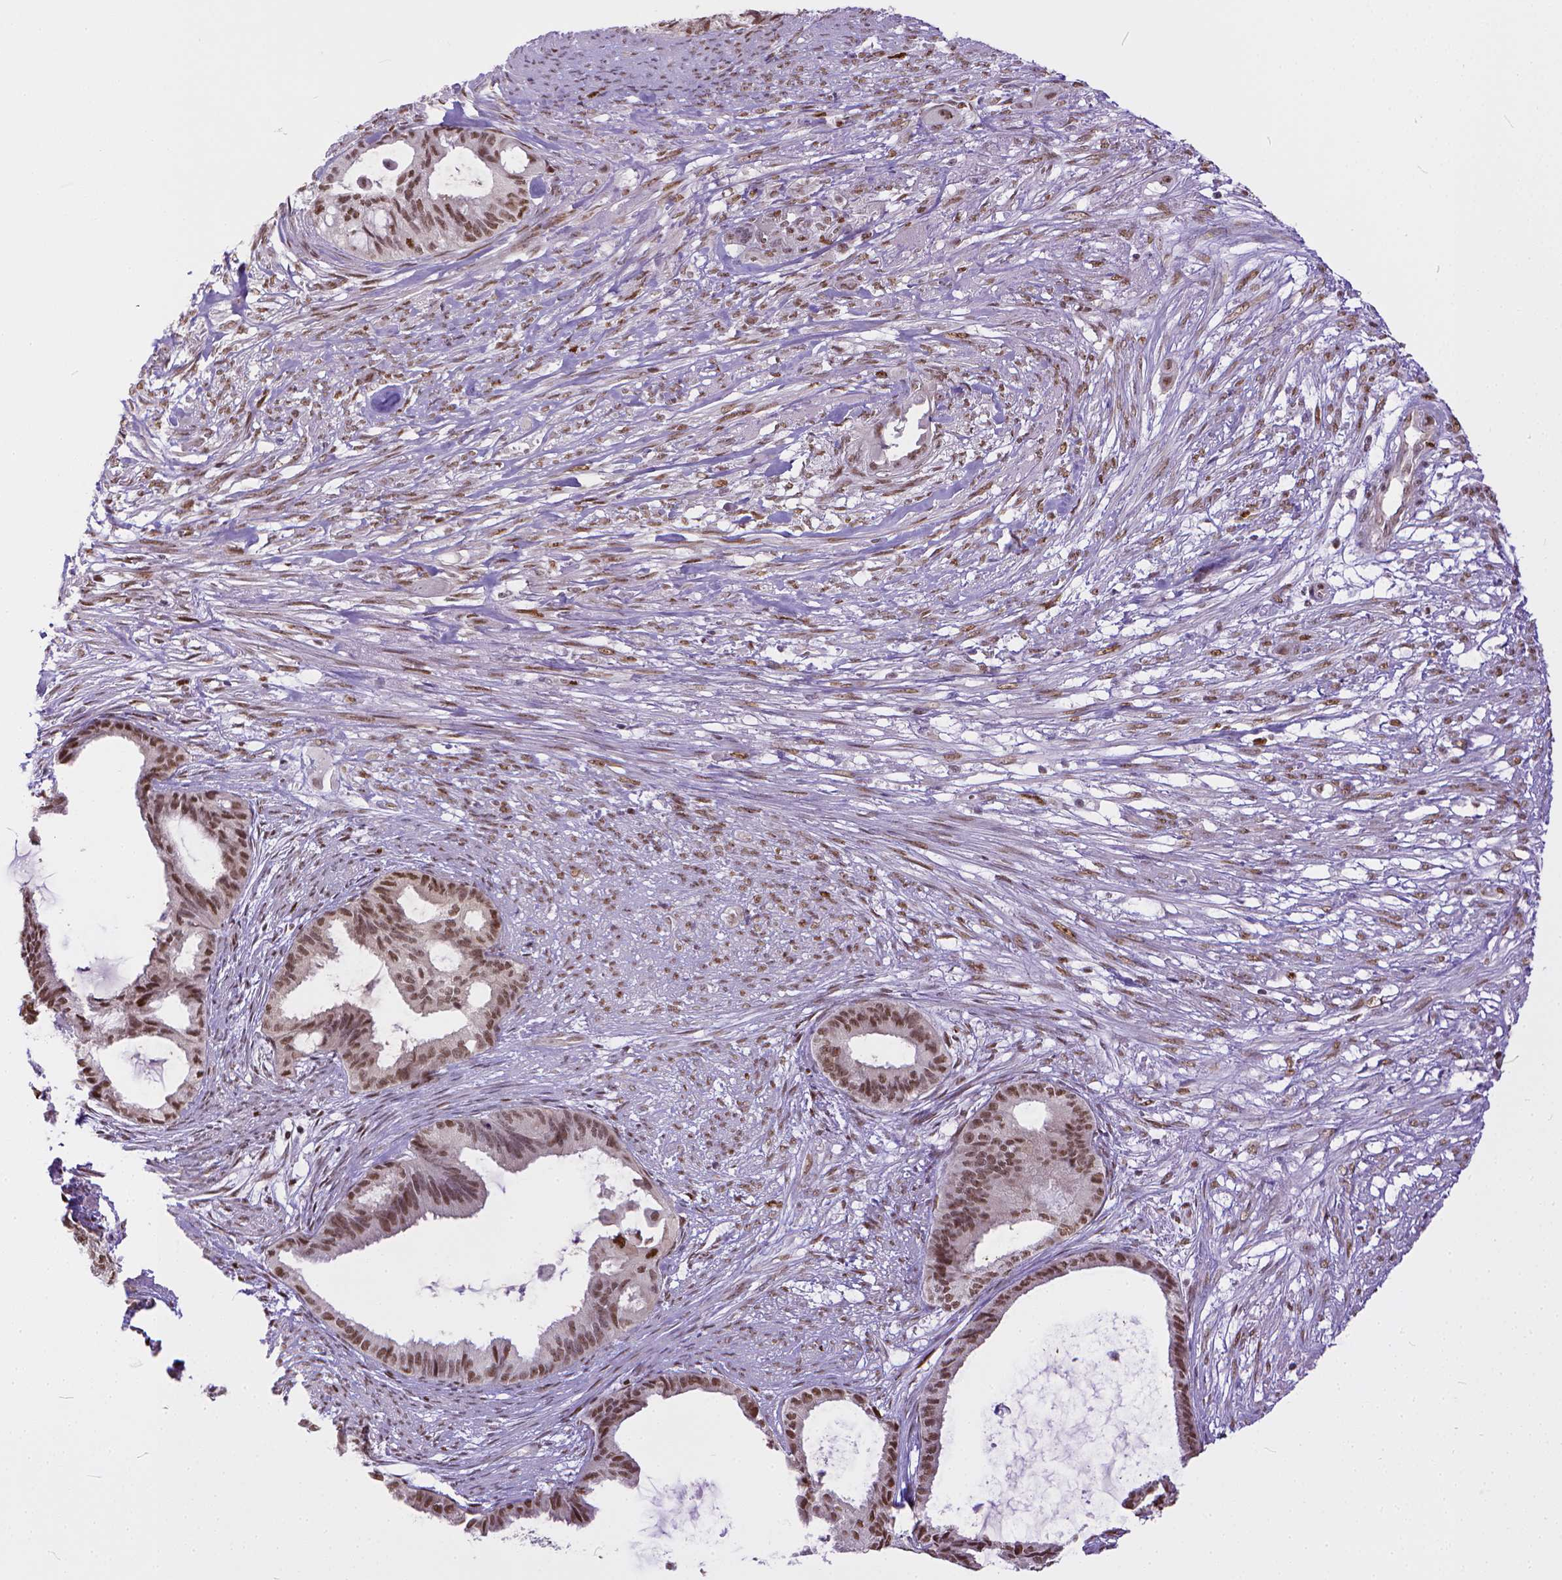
{"staining": {"intensity": "moderate", "quantity": ">75%", "location": "nuclear"}, "tissue": "endometrial cancer", "cell_type": "Tumor cells", "image_type": "cancer", "snomed": [{"axis": "morphology", "description": "Adenocarcinoma, NOS"}, {"axis": "topography", "description": "Endometrium"}], "caption": "This micrograph demonstrates IHC staining of human endometrial cancer (adenocarcinoma), with medium moderate nuclear staining in about >75% of tumor cells.", "gene": "ERCC1", "patient": {"sex": "female", "age": 86}}